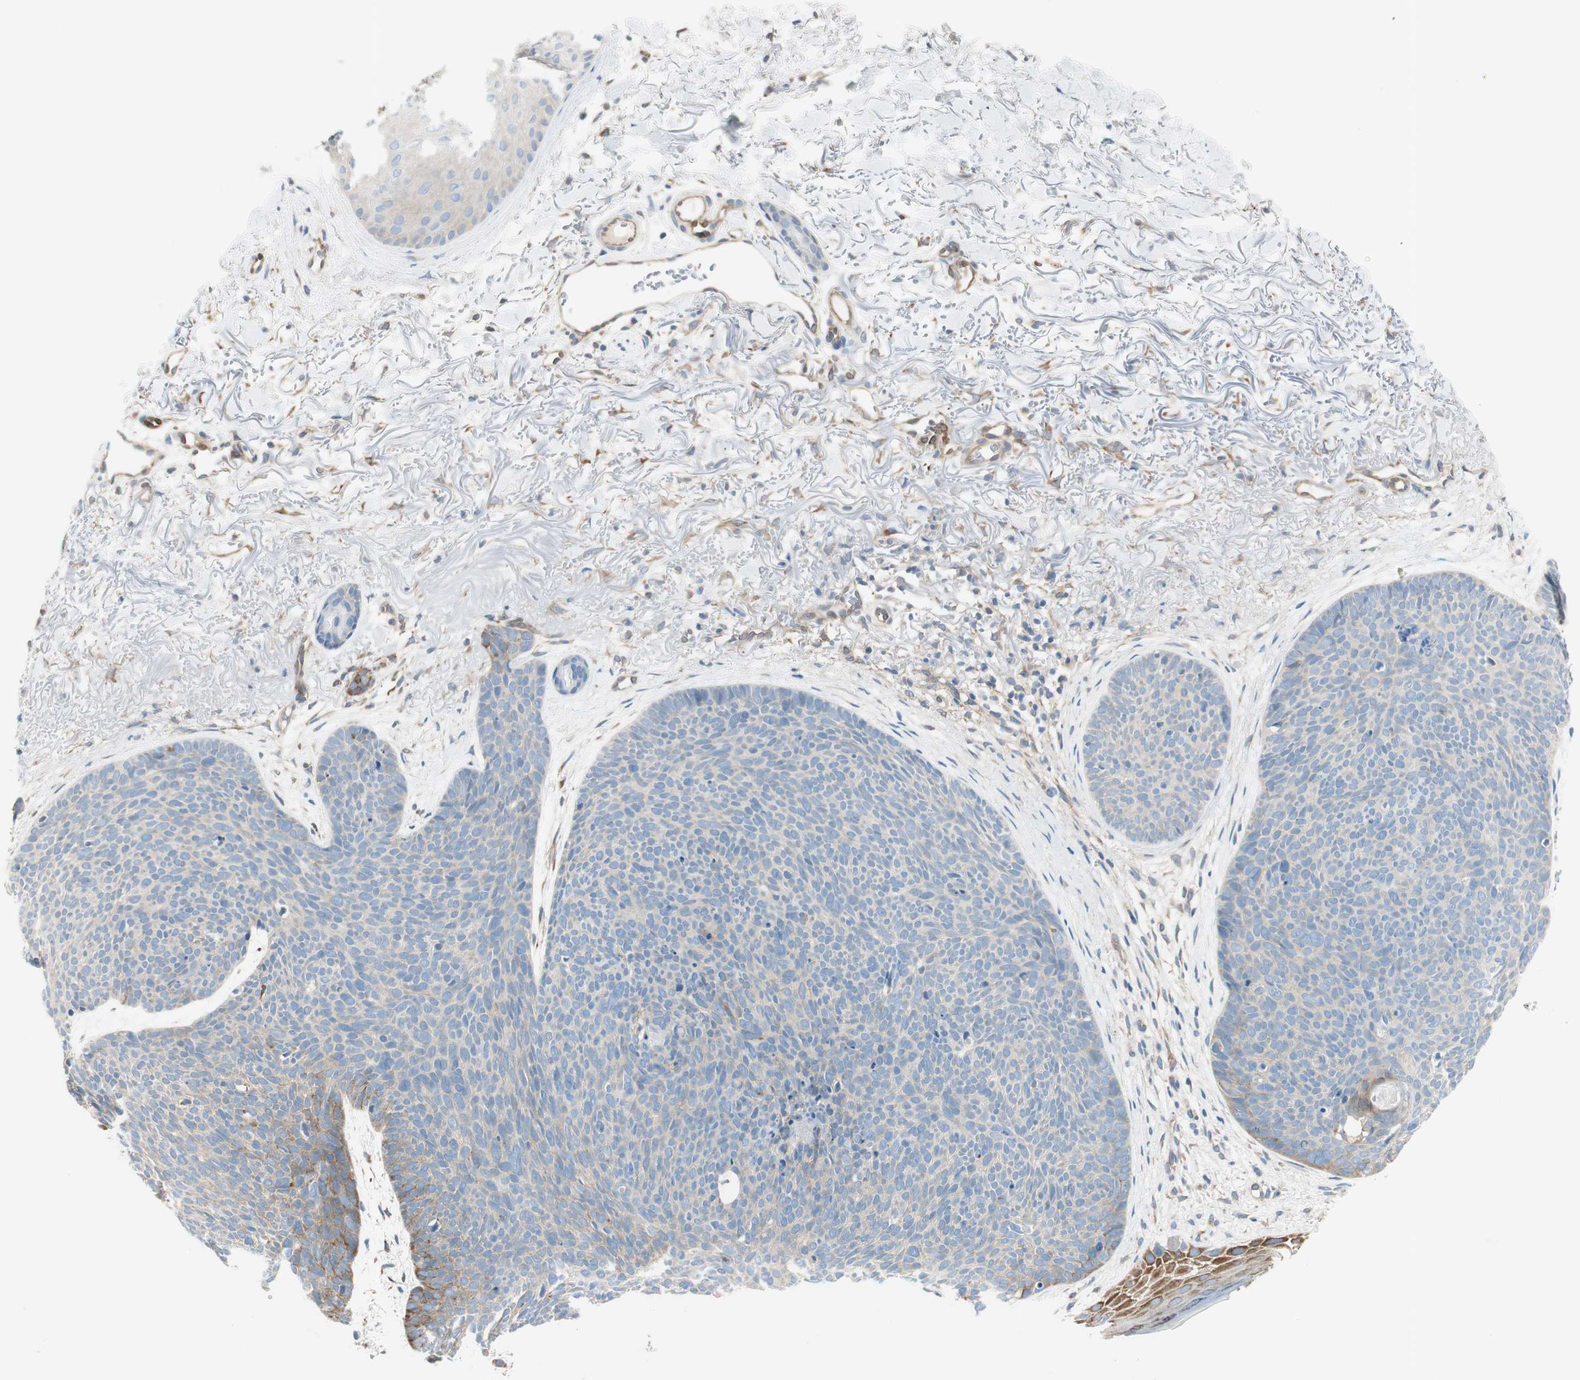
{"staining": {"intensity": "negative", "quantity": "none", "location": "none"}, "tissue": "skin cancer", "cell_type": "Tumor cells", "image_type": "cancer", "snomed": [{"axis": "morphology", "description": "Normal tissue, NOS"}, {"axis": "morphology", "description": "Basal cell carcinoma"}, {"axis": "topography", "description": "Skin"}], "caption": "Immunohistochemical staining of basal cell carcinoma (skin) demonstrates no significant expression in tumor cells. (DAB (3,3'-diaminobenzidine) IHC with hematoxylin counter stain).", "gene": "CDK3", "patient": {"sex": "female", "age": 70}}